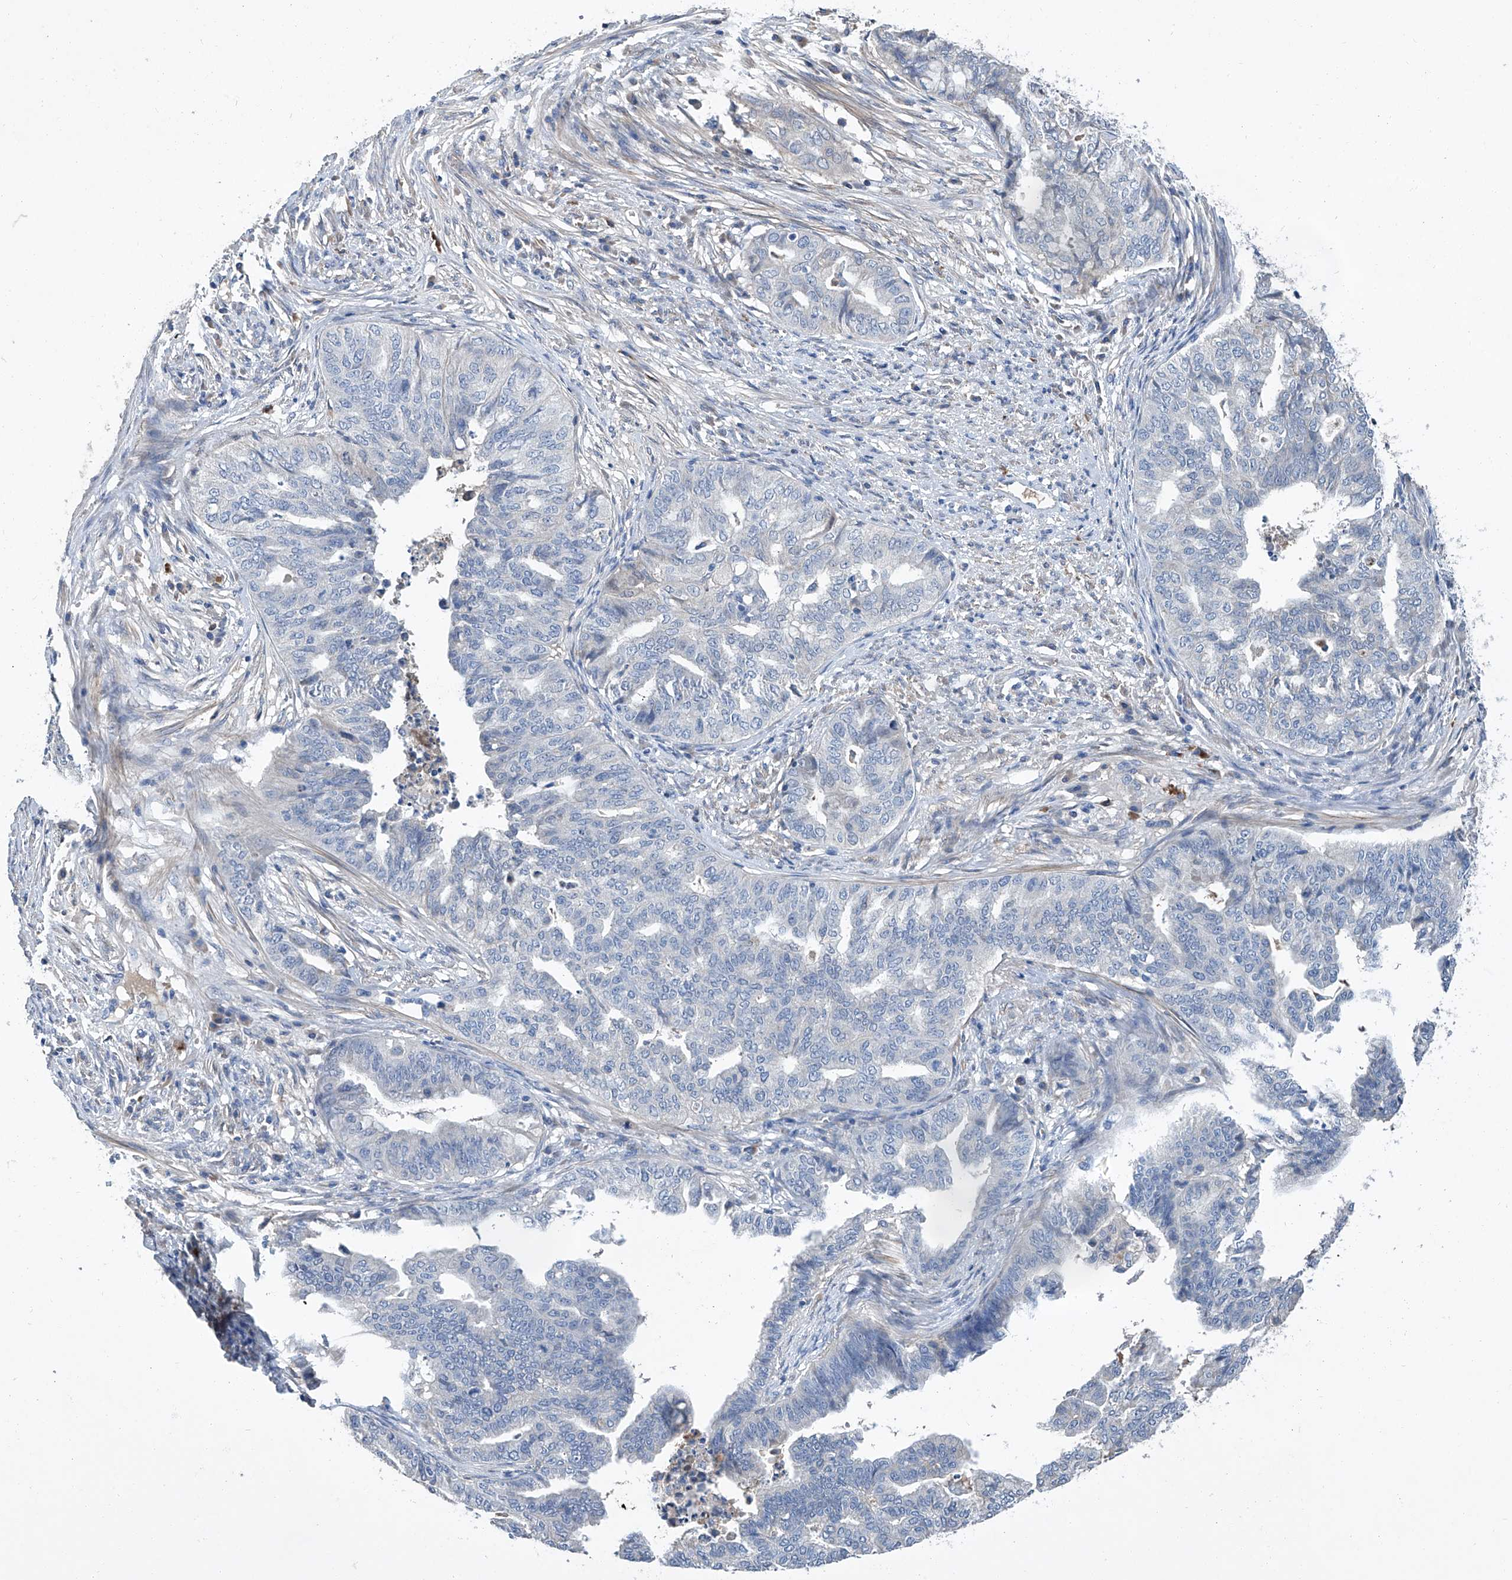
{"staining": {"intensity": "negative", "quantity": "none", "location": "none"}, "tissue": "endometrial cancer", "cell_type": "Tumor cells", "image_type": "cancer", "snomed": [{"axis": "morphology", "description": "Adenocarcinoma, NOS"}, {"axis": "topography", "description": "Endometrium"}], "caption": "The image exhibits no significant positivity in tumor cells of endometrial cancer (adenocarcinoma). (DAB IHC visualized using brightfield microscopy, high magnification).", "gene": "GPT", "patient": {"sex": "female", "age": 79}}